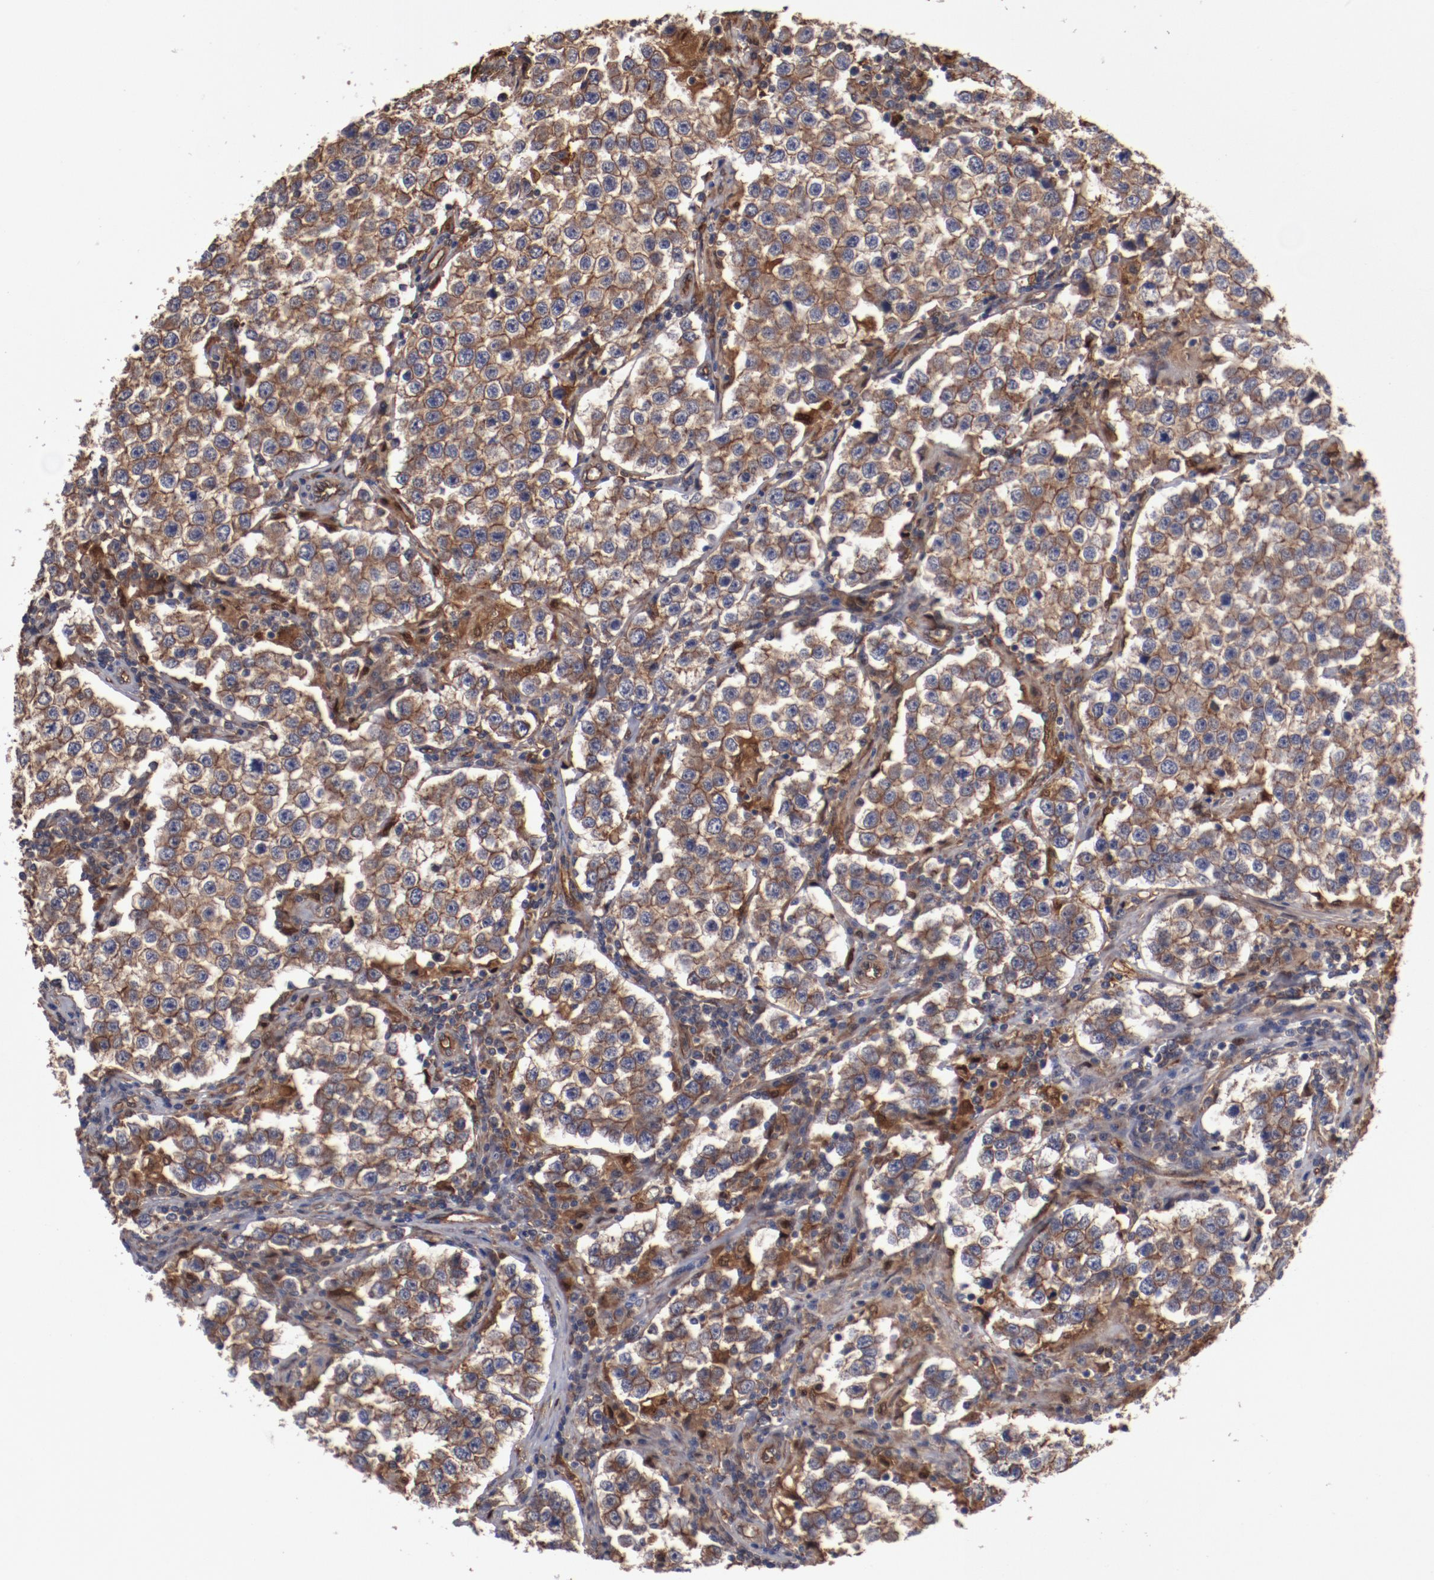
{"staining": {"intensity": "moderate", "quantity": ">75%", "location": "cytoplasmic/membranous"}, "tissue": "testis cancer", "cell_type": "Tumor cells", "image_type": "cancer", "snomed": [{"axis": "morphology", "description": "Seminoma, NOS"}, {"axis": "topography", "description": "Testis"}], "caption": "High-power microscopy captured an immunohistochemistry (IHC) image of testis seminoma, revealing moderate cytoplasmic/membranous positivity in about >75% of tumor cells. The protein is shown in brown color, while the nuclei are stained blue.", "gene": "DNAAF2", "patient": {"sex": "male", "age": 36}}